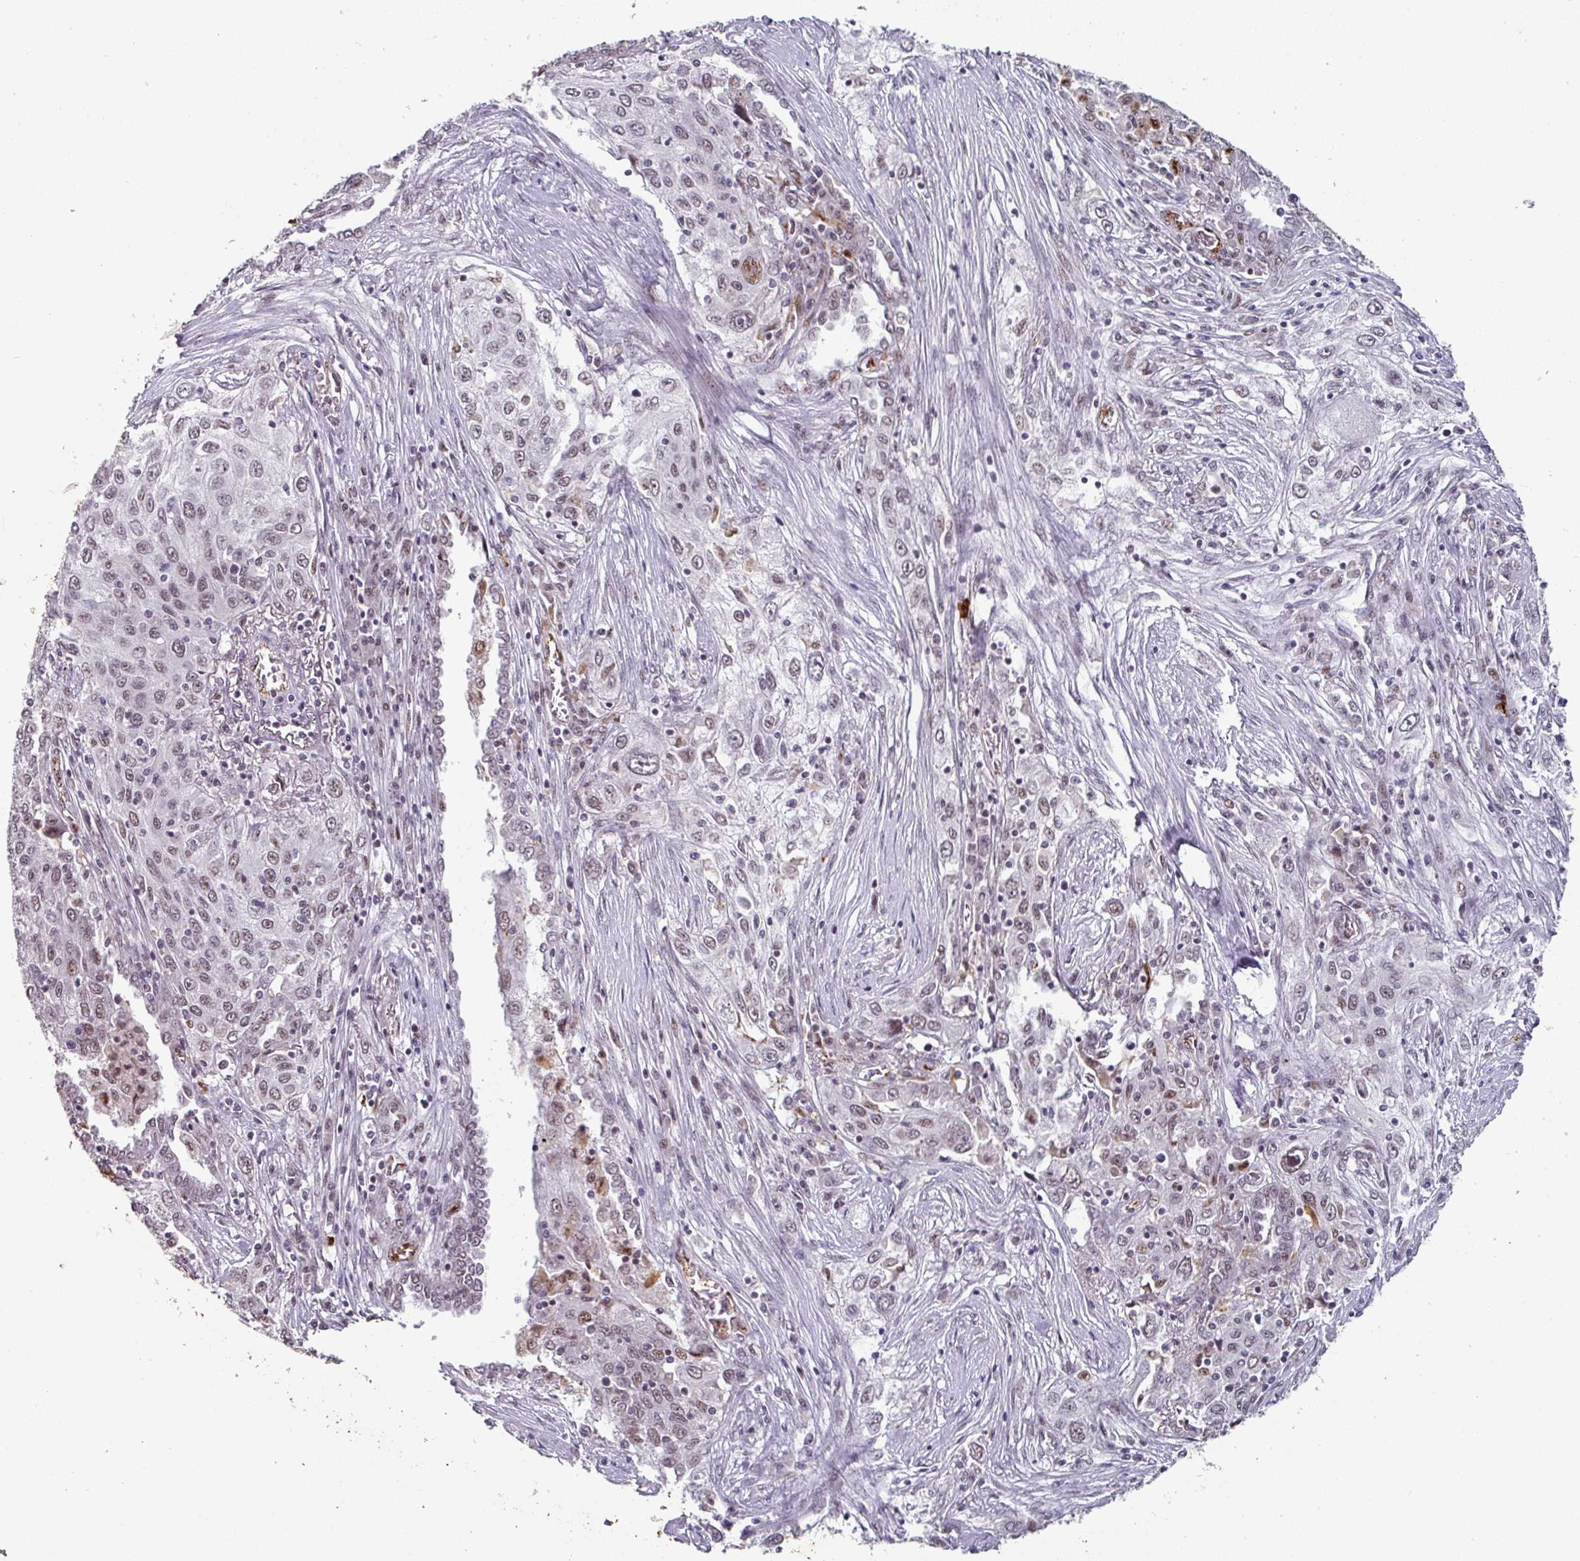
{"staining": {"intensity": "moderate", "quantity": "25%-75%", "location": "nuclear"}, "tissue": "lung cancer", "cell_type": "Tumor cells", "image_type": "cancer", "snomed": [{"axis": "morphology", "description": "Squamous cell carcinoma, NOS"}, {"axis": "topography", "description": "Lung"}], "caption": "Protein staining by IHC reveals moderate nuclear positivity in about 25%-75% of tumor cells in lung squamous cell carcinoma.", "gene": "SIDT2", "patient": {"sex": "female", "age": 69}}